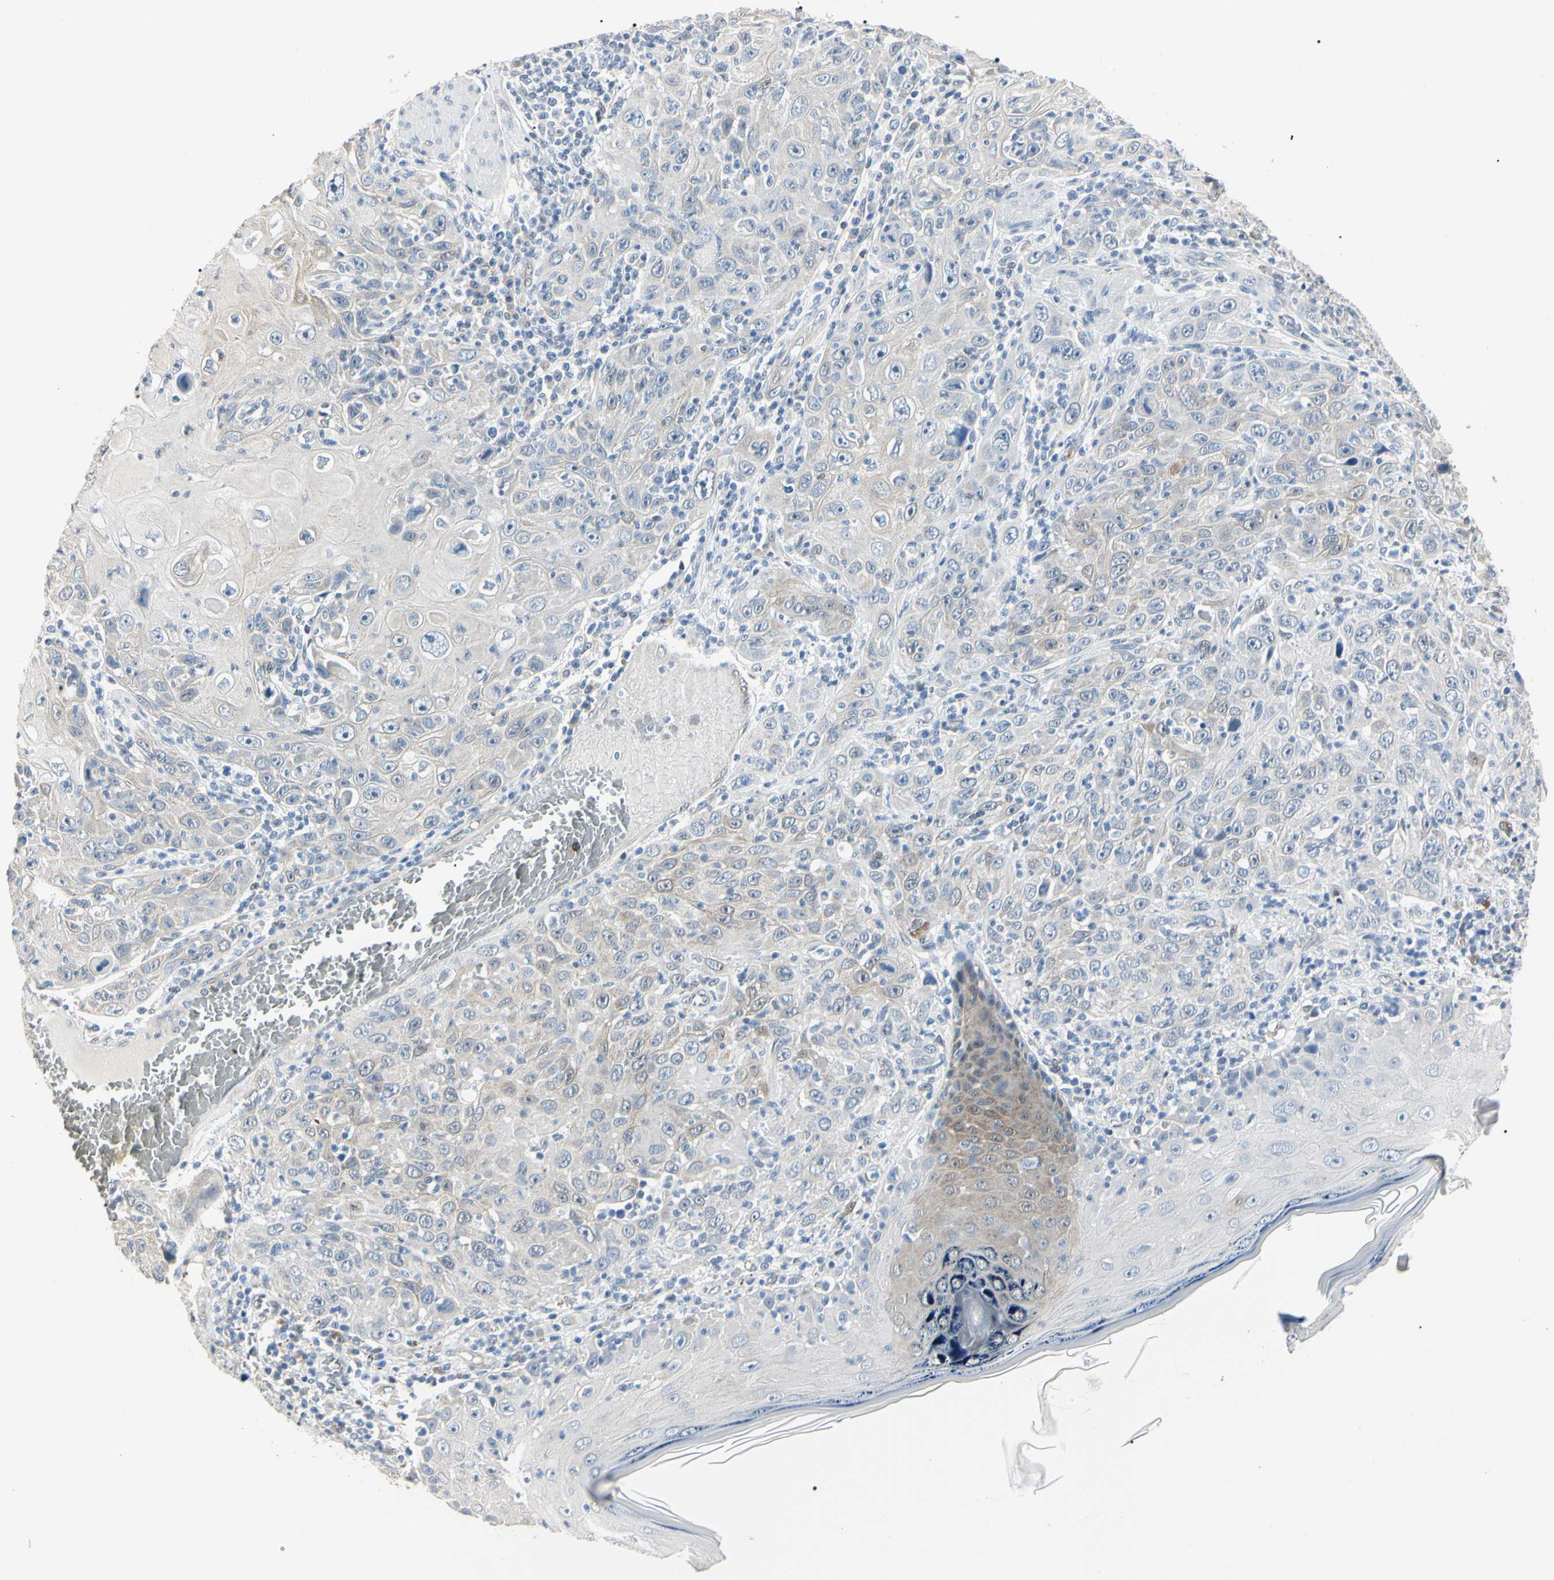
{"staining": {"intensity": "negative", "quantity": "none", "location": "none"}, "tissue": "skin cancer", "cell_type": "Tumor cells", "image_type": "cancer", "snomed": [{"axis": "morphology", "description": "Squamous cell carcinoma, NOS"}, {"axis": "topography", "description": "Skin"}], "caption": "Immunohistochemistry histopathology image of human skin cancer (squamous cell carcinoma) stained for a protein (brown), which demonstrates no expression in tumor cells.", "gene": "AKR1C3", "patient": {"sex": "female", "age": 88}}